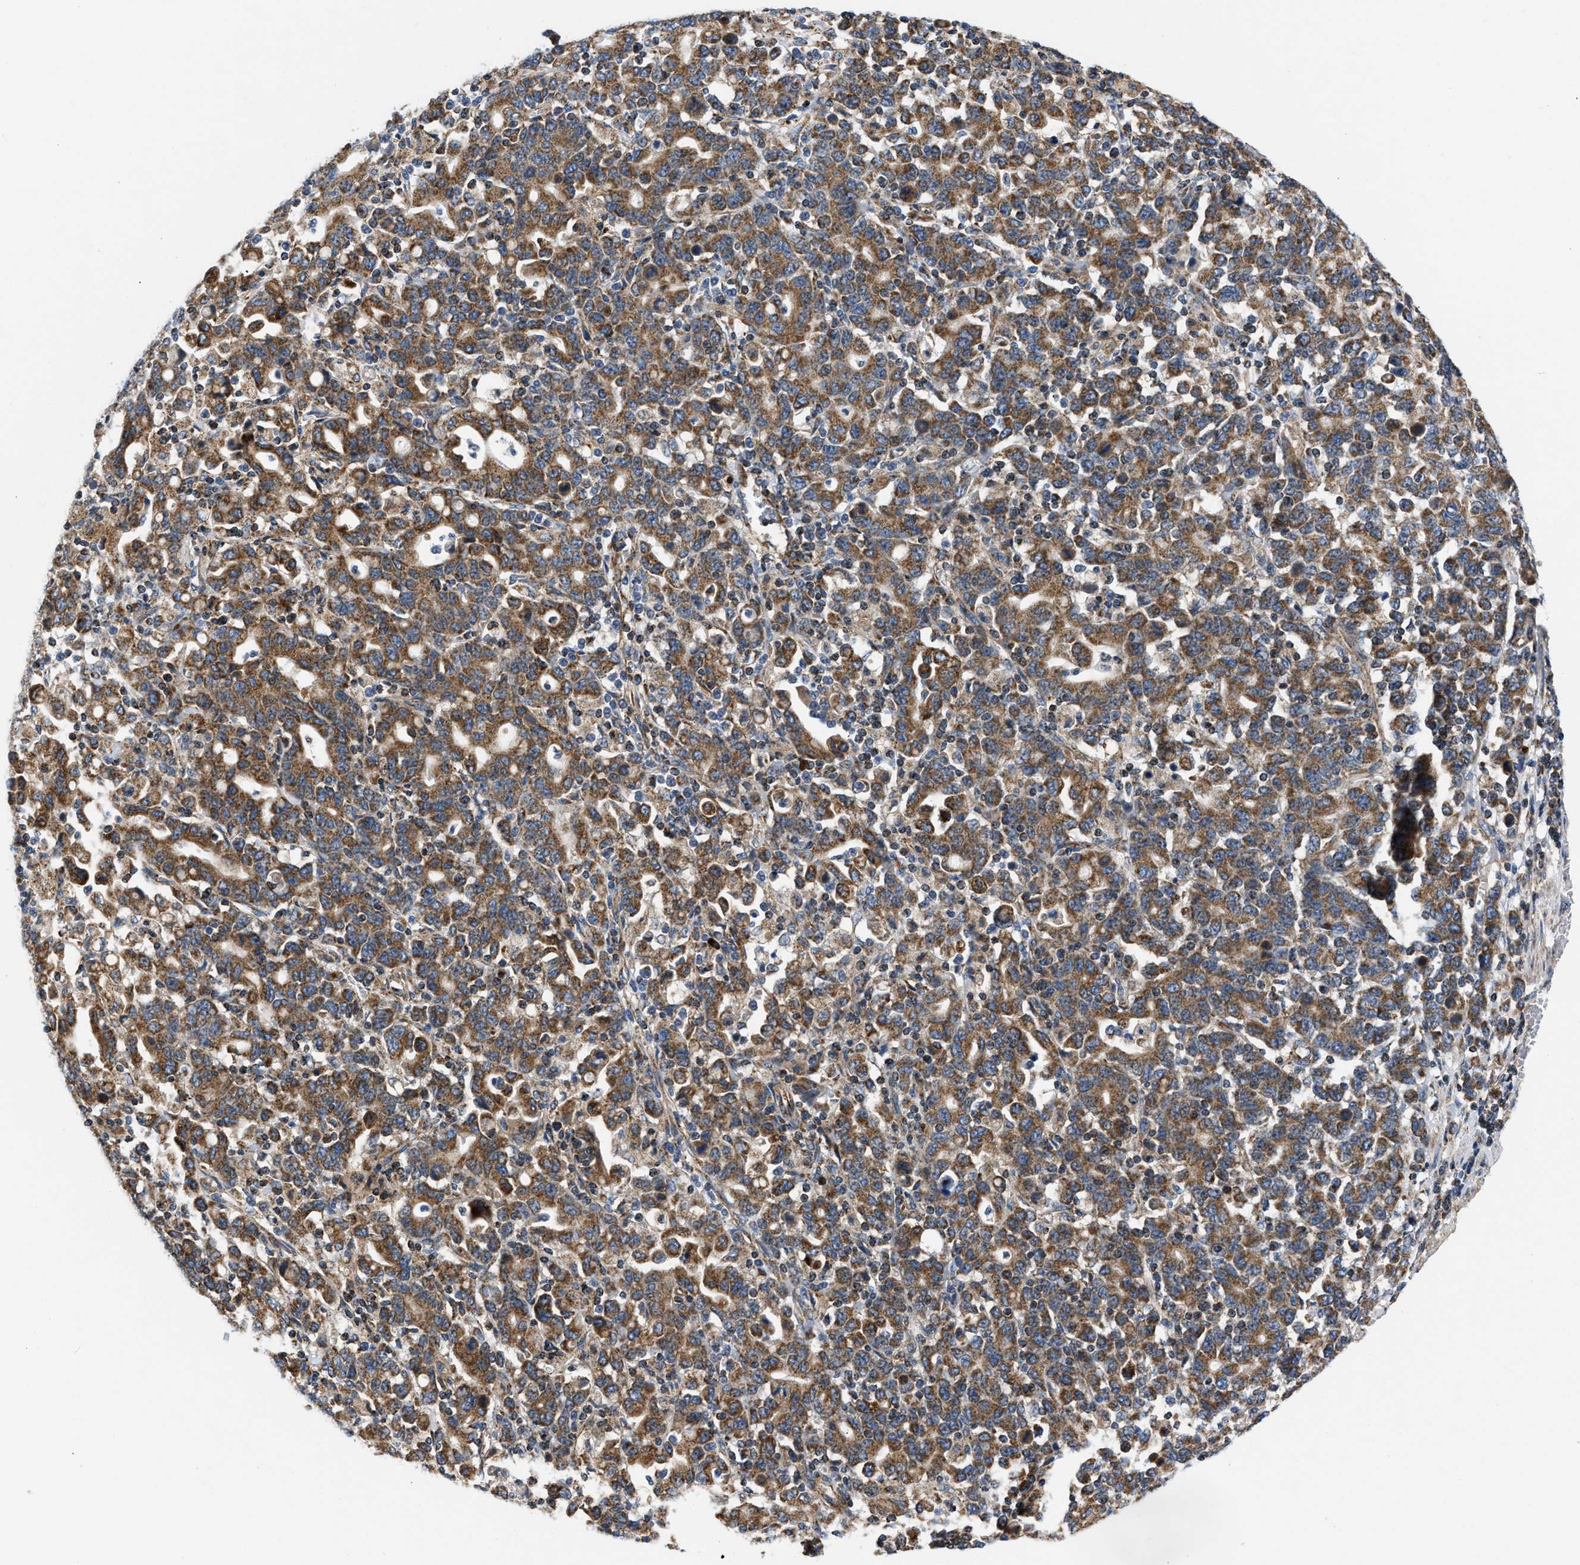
{"staining": {"intensity": "moderate", "quantity": ">75%", "location": "cytoplasmic/membranous"}, "tissue": "stomach cancer", "cell_type": "Tumor cells", "image_type": "cancer", "snomed": [{"axis": "morphology", "description": "Adenocarcinoma, NOS"}, {"axis": "topography", "description": "Stomach, upper"}], "caption": "DAB (3,3'-diaminobenzidine) immunohistochemical staining of stomach adenocarcinoma demonstrates moderate cytoplasmic/membranous protein expression in approximately >75% of tumor cells. (Stains: DAB in brown, nuclei in blue, Microscopy: brightfield microscopy at high magnification).", "gene": "OPTN", "patient": {"sex": "male", "age": 69}}